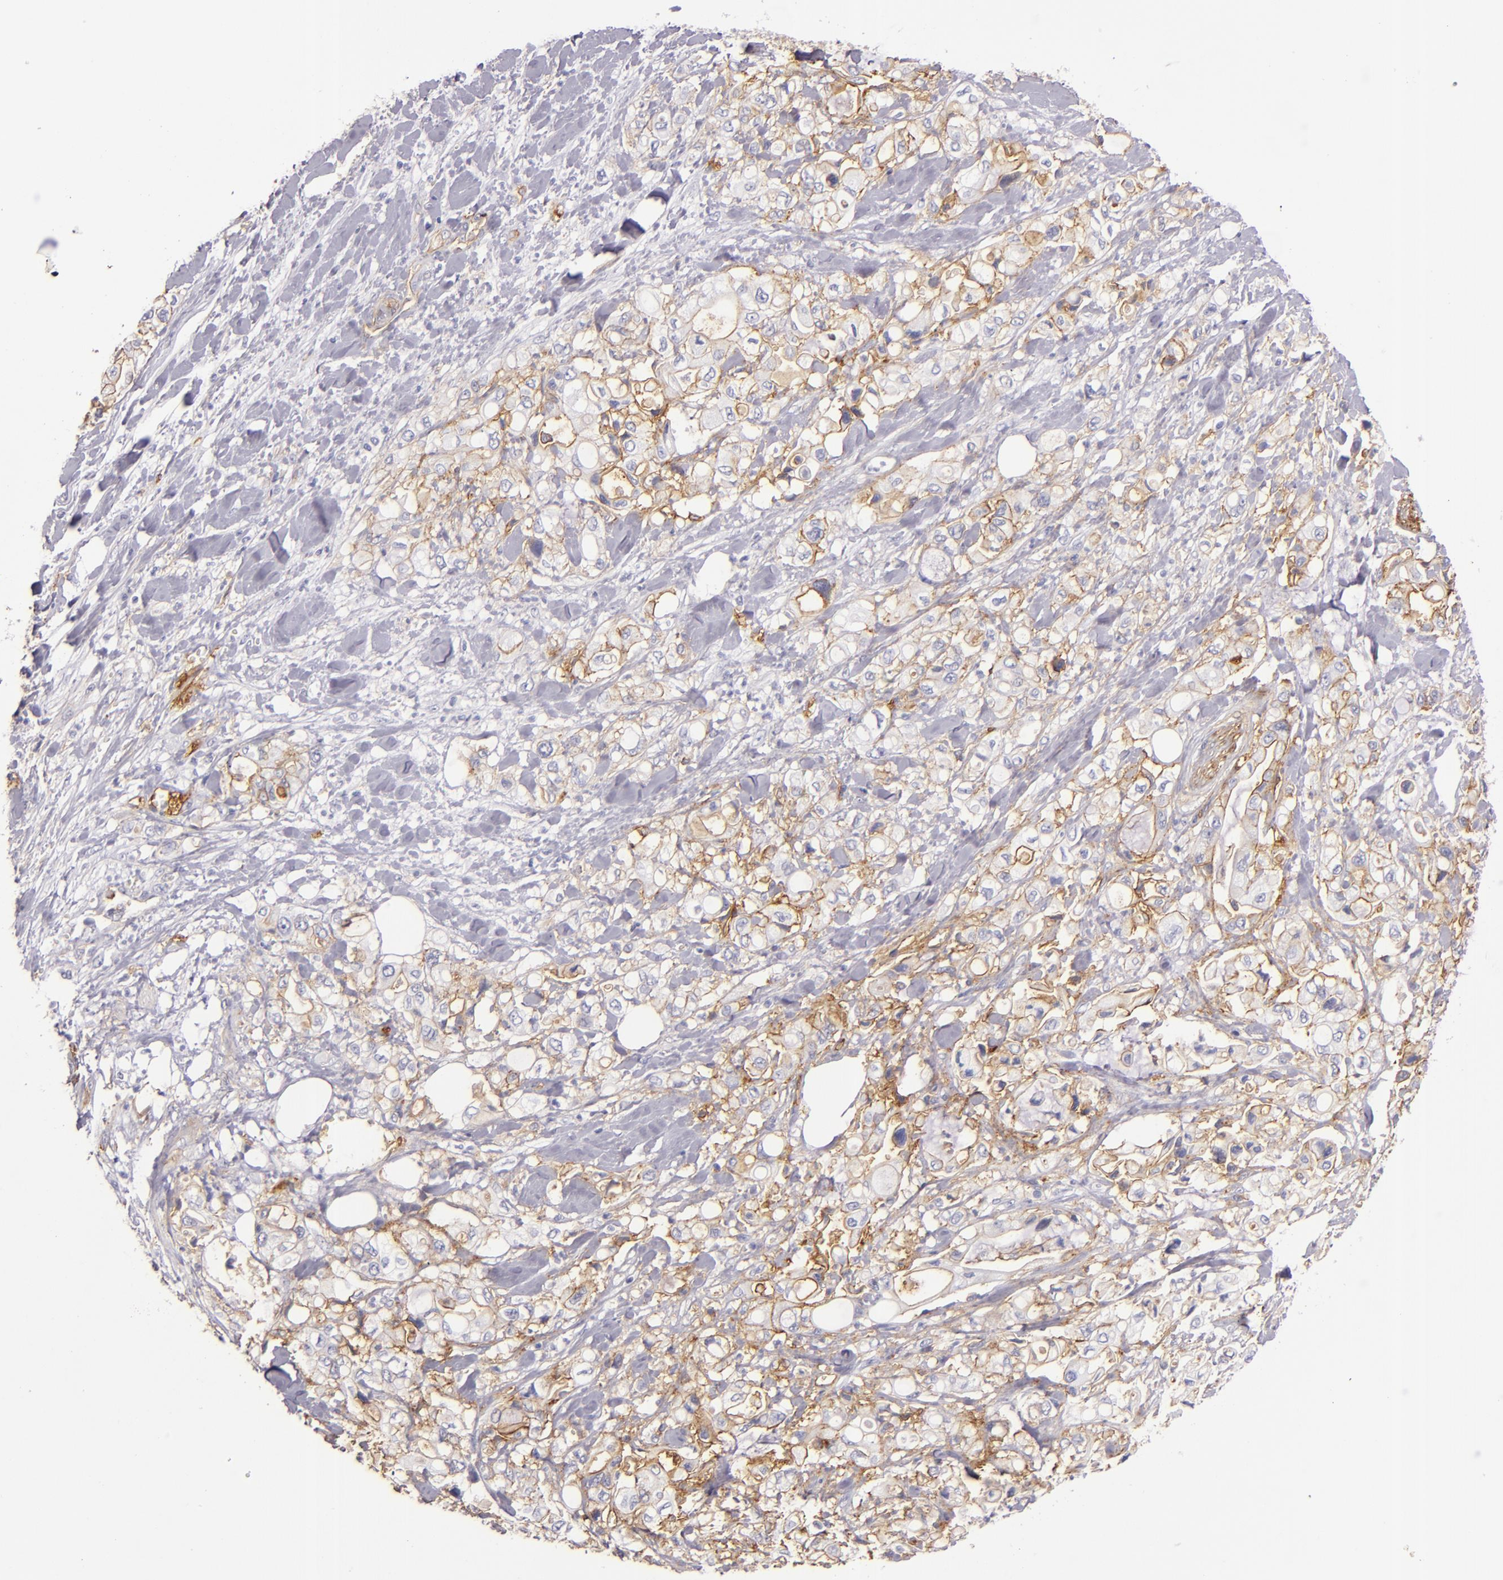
{"staining": {"intensity": "weak", "quantity": ">75%", "location": "cytoplasmic/membranous"}, "tissue": "pancreatic cancer", "cell_type": "Tumor cells", "image_type": "cancer", "snomed": [{"axis": "morphology", "description": "Adenocarcinoma, NOS"}, {"axis": "topography", "description": "Pancreas"}], "caption": "Pancreatic adenocarcinoma stained for a protein (brown) displays weak cytoplasmic/membranous positive staining in about >75% of tumor cells.", "gene": "CD9", "patient": {"sex": "male", "age": 70}}